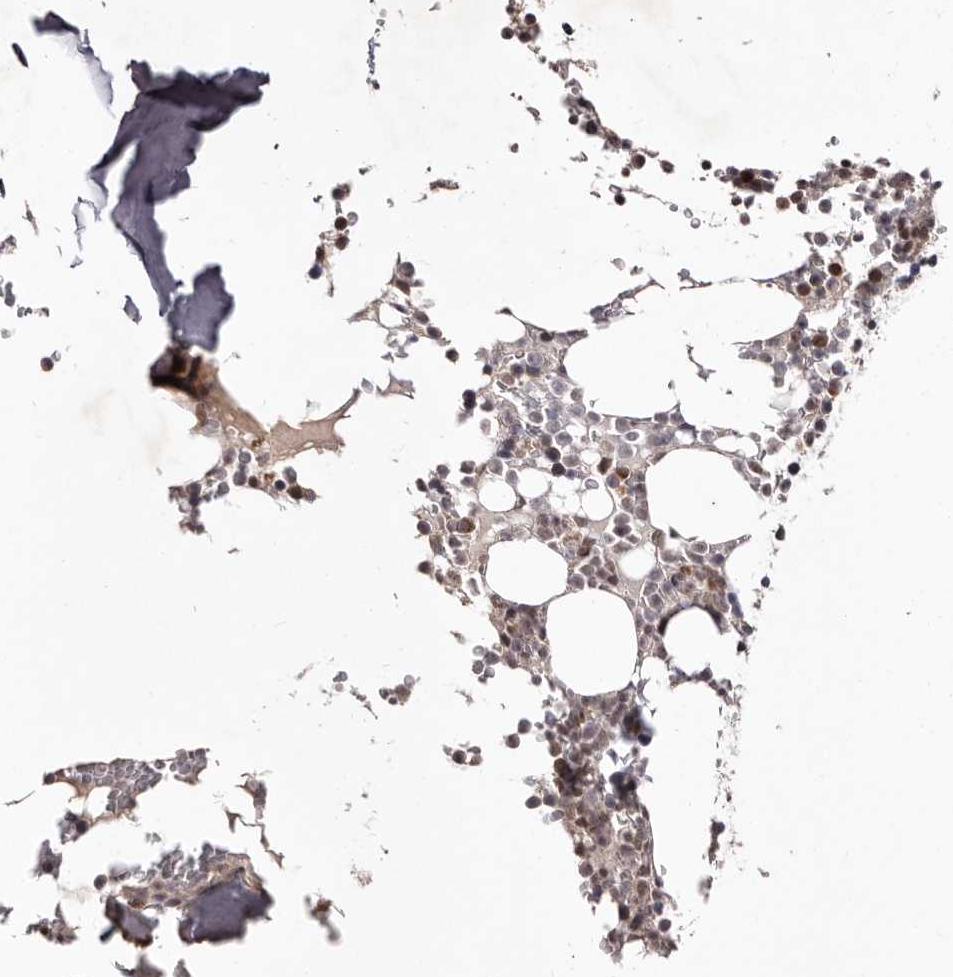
{"staining": {"intensity": "moderate", "quantity": "<25%", "location": "cytoplasmic/membranous"}, "tissue": "bone marrow", "cell_type": "Hematopoietic cells", "image_type": "normal", "snomed": [{"axis": "morphology", "description": "Normal tissue, NOS"}, {"axis": "topography", "description": "Bone marrow"}], "caption": "A brown stain highlights moderate cytoplasmic/membranous expression of a protein in hematopoietic cells of benign bone marrow. (IHC, brightfield microscopy, high magnification).", "gene": "EGR3", "patient": {"sex": "male", "age": 58}}